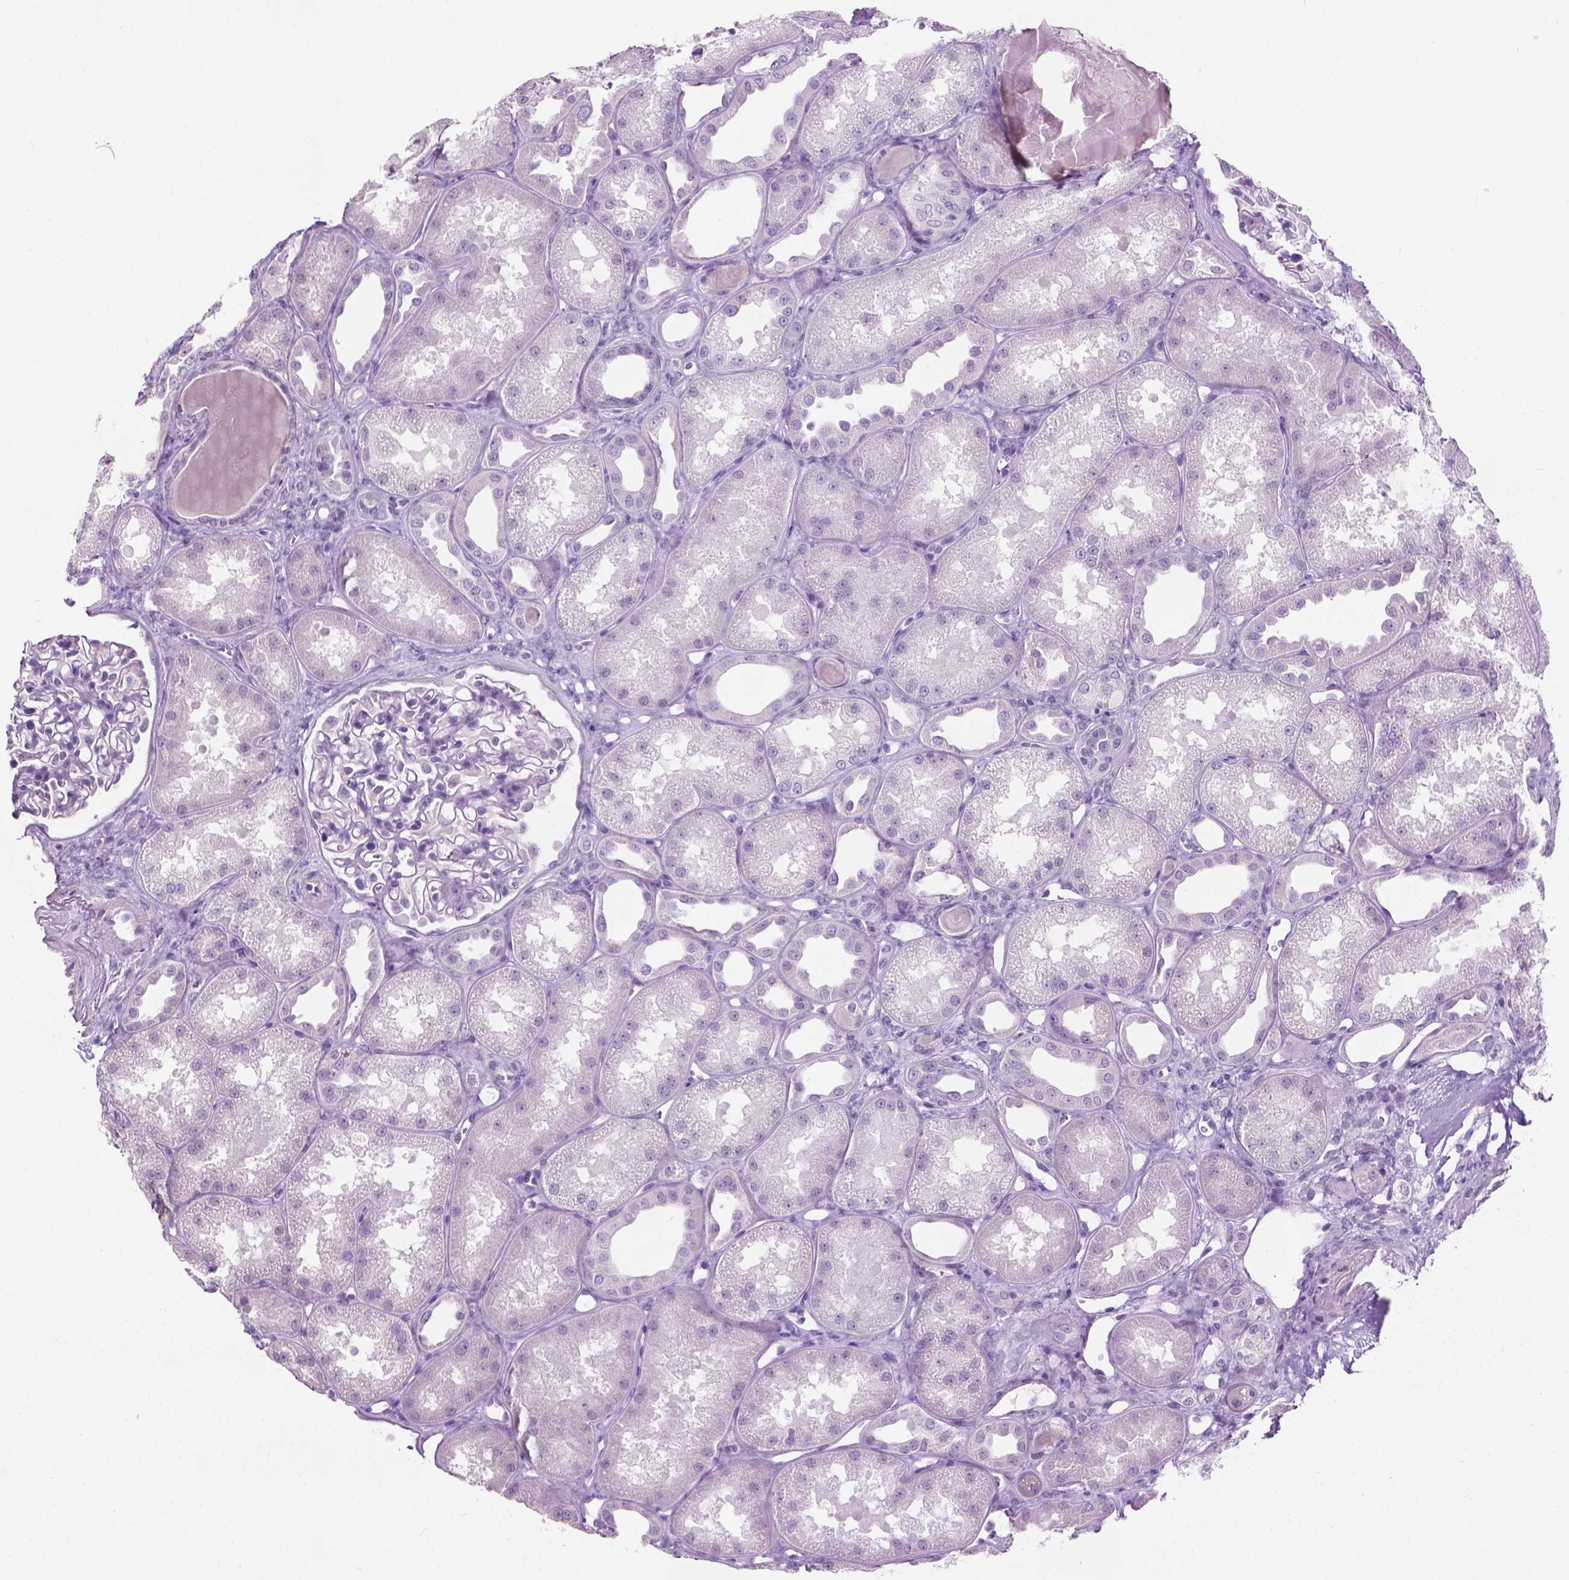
{"staining": {"intensity": "negative", "quantity": "none", "location": "none"}, "tissue": "kidney", "cell_type": "Cells in glomeruli", "image_type": "normal", "snomed": [{"axis": "morphology", "description": "Normal tissue, NOS"}, {"axis": "topography", "description": "Kidney"}], "caption": "High magnification brightfield microscopy of benign kidney stained with DAB (brown) and counterstained with hematoxylin (blue): cells in glomeruli show no significant expression. (IHC, brightfield microscopy, high magnification).", "gene": "KRT73", "patient": {"sex": "male", "age": 61}}